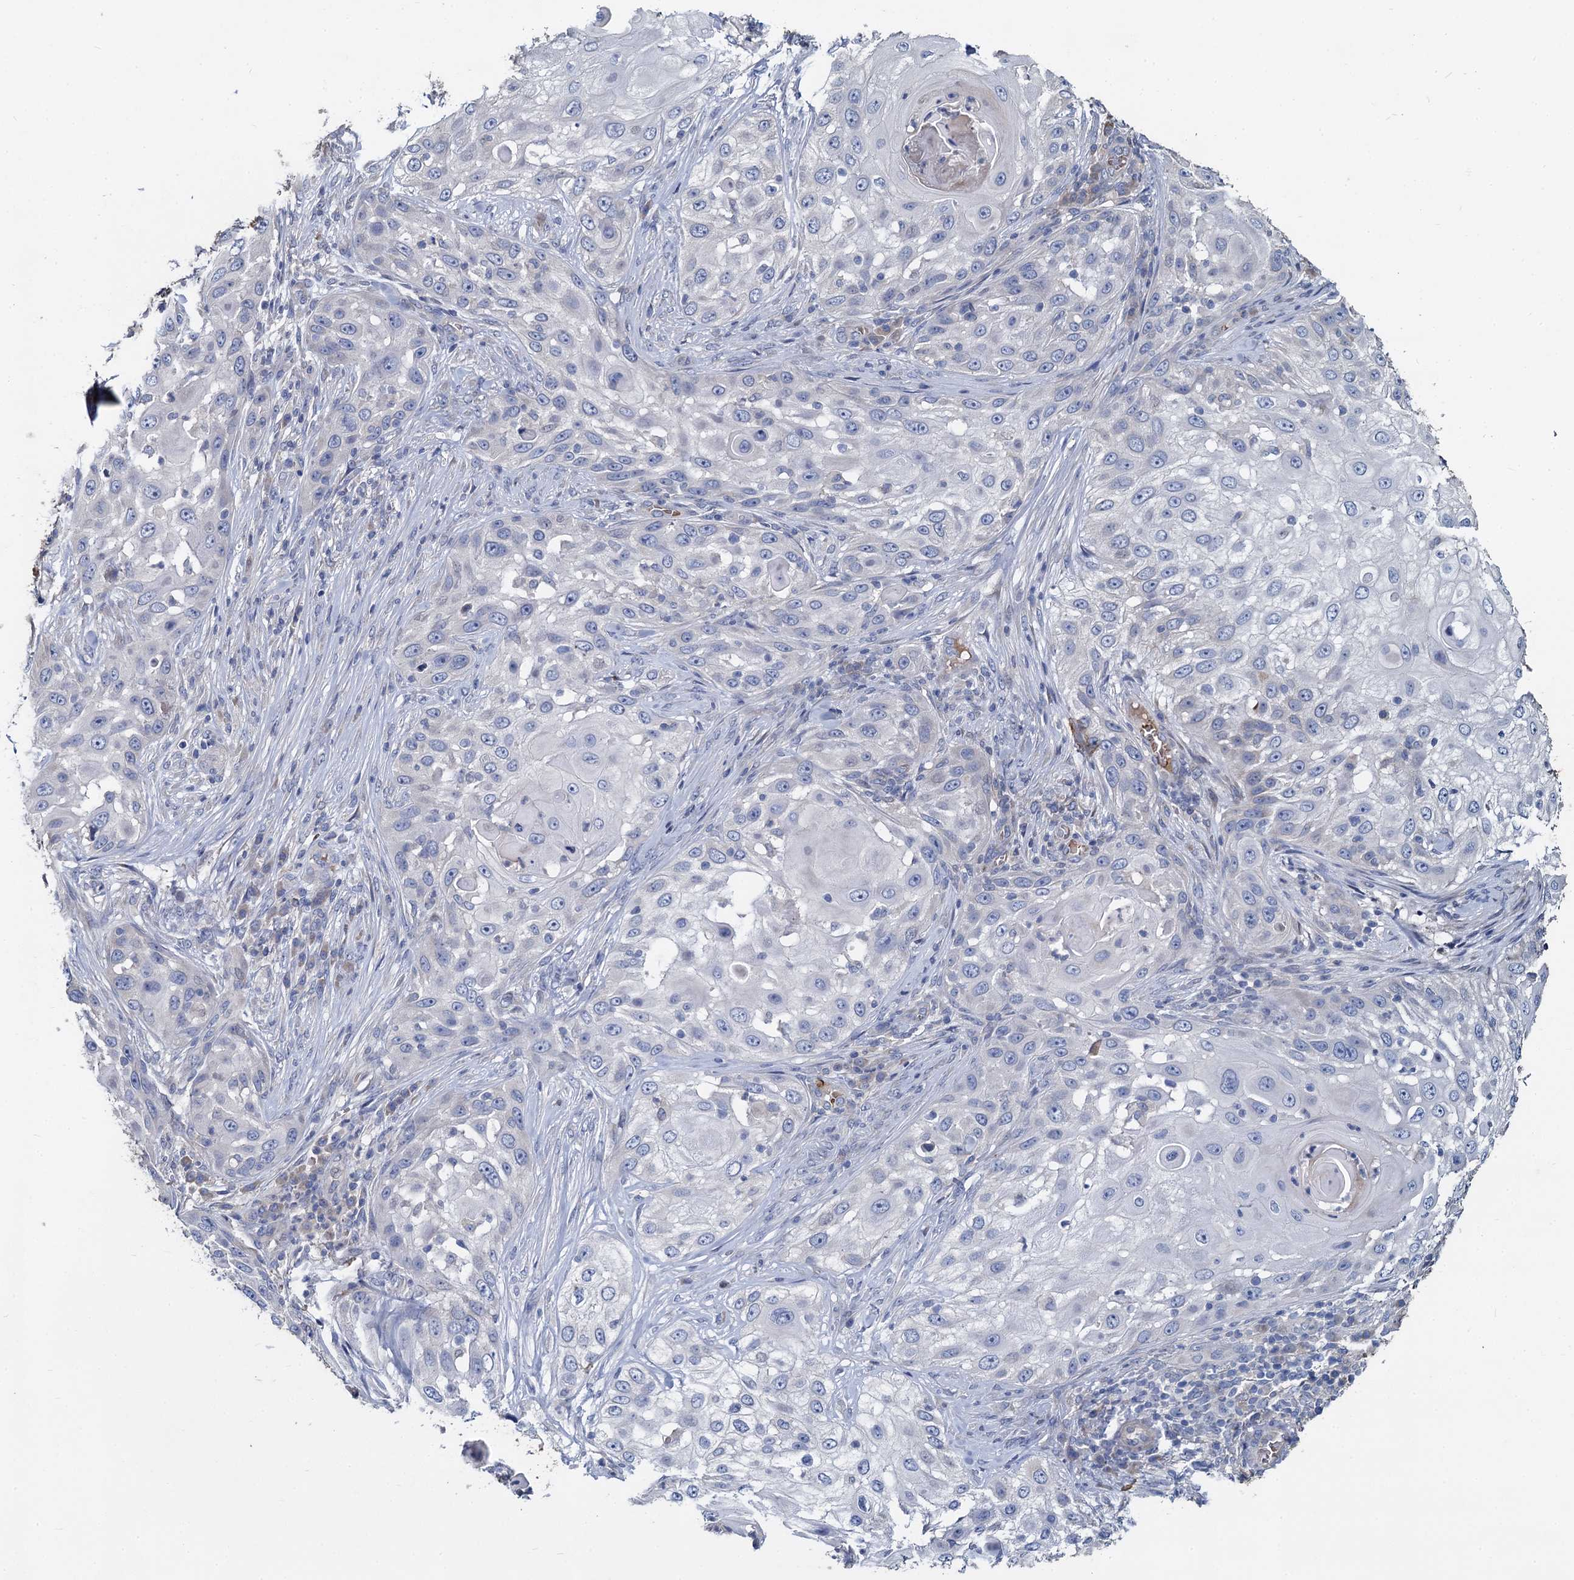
{"staining": {"intensity": "negative", "quantity": "none", "location": "none"}, "tissue": "skin cancer", "cell_type": "Tumor cells", "image_type": "cancer", "snomed": [{"axis": "morphology", "description": "Squamous cell carcinoma, NOS"}, {"axis": "topography", "description": "Skin"}], "caption": "Histopathology image shows no protein positivity in tumor cells of squamous cell carcinoma (skin) tissue.", "gene": "TCTN2", "patient": {"sex": "female", "age": 44}}